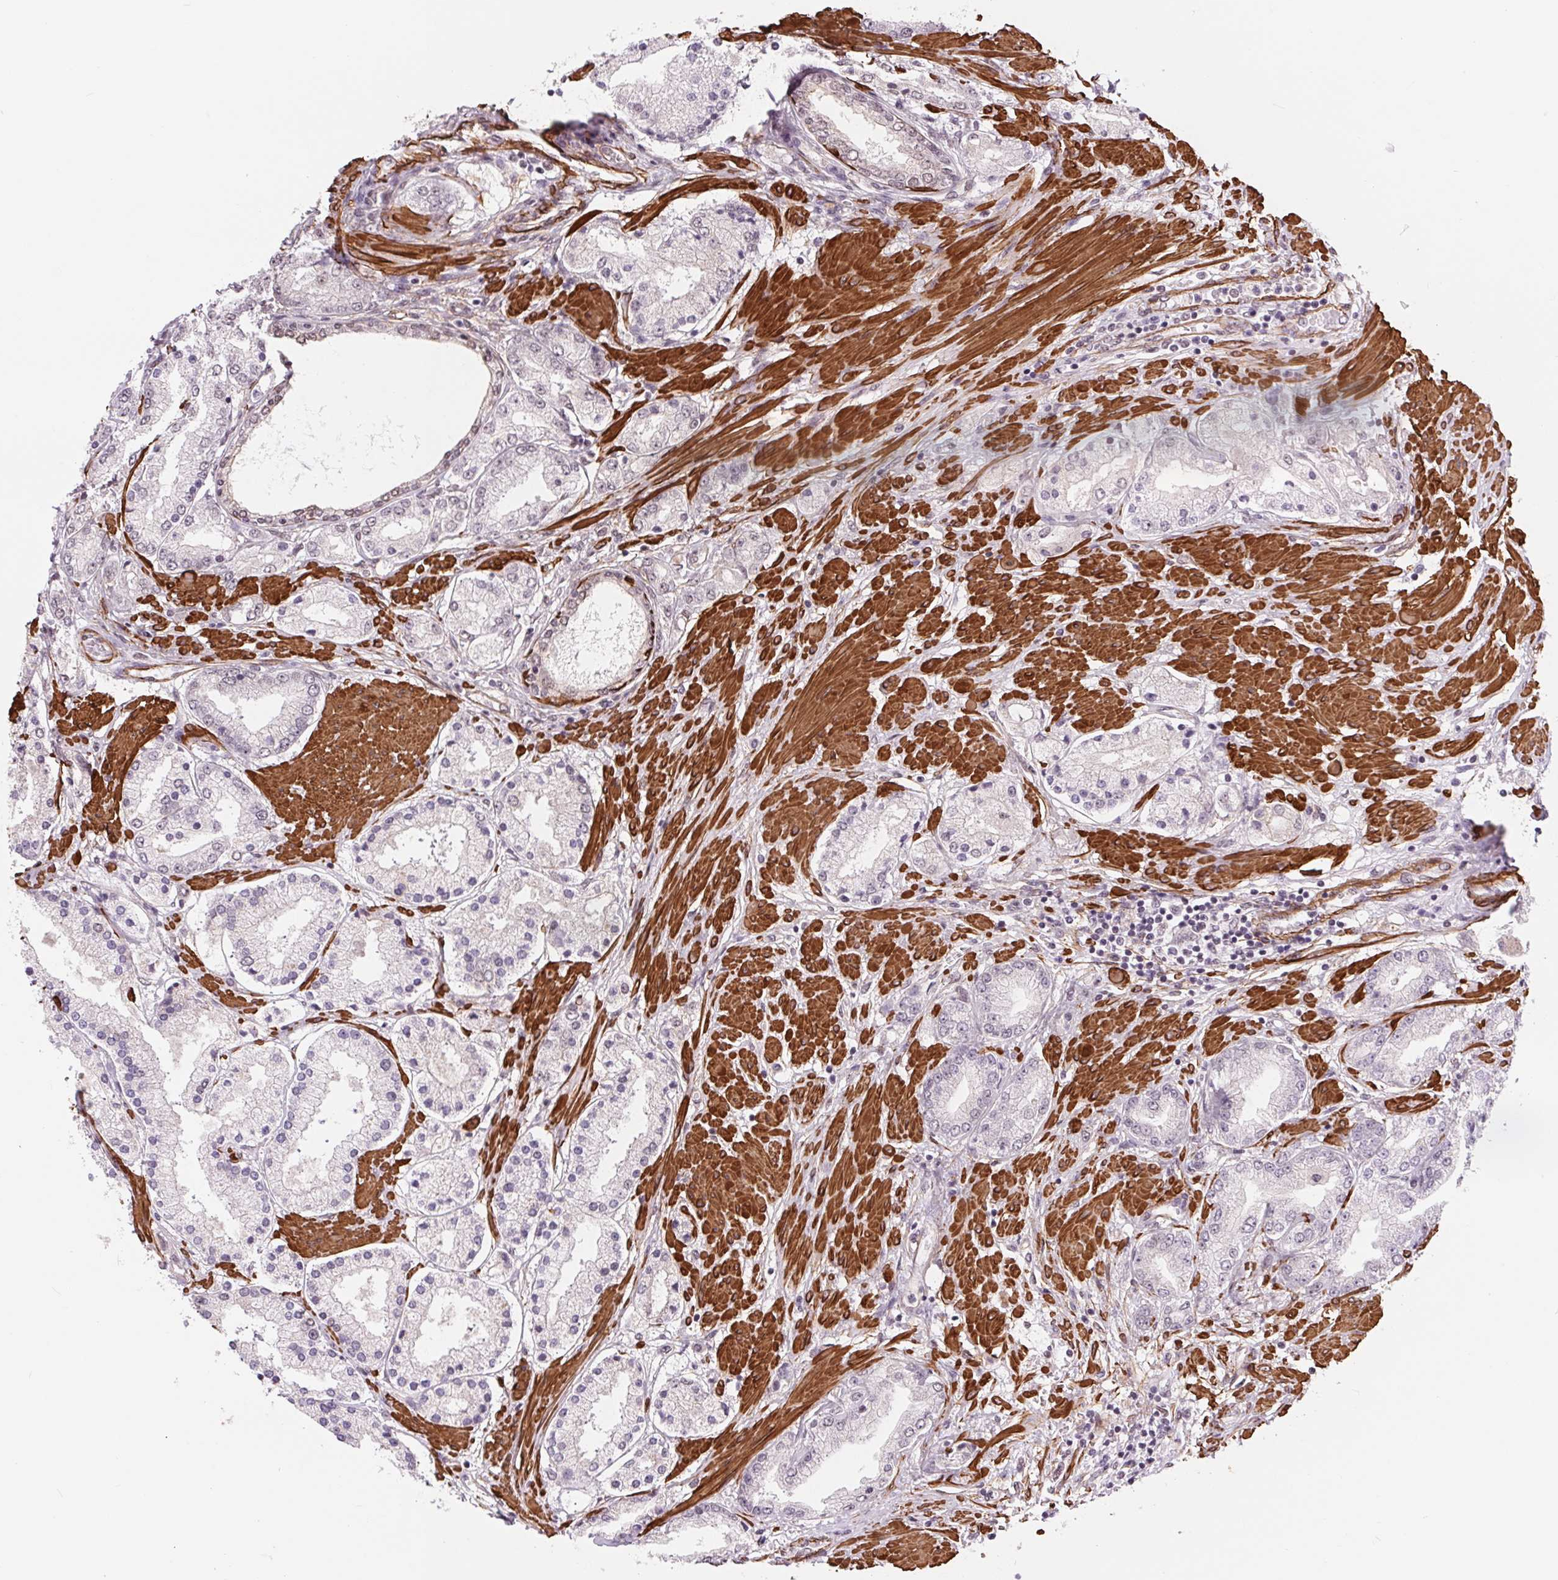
{"staining": {"intensity": "negative", "quantity": "none", "location": "none"}, "tissue": "prostate cancer", "cell_type": "Tumor cells", "image_type": "cancer", "snomed": [{"axis": "morphology", "description": "Adenocarcinoma, High grade"}, {"axis": "topography", "description": "Prostate"}], "caption": "High-grade adenocarcinoma (prostate) was stained to show a protein in brown. There is no significant expression in tumor cells.", "gene": "BCAT1", "patient": {"sex": "male", "age": 67}}